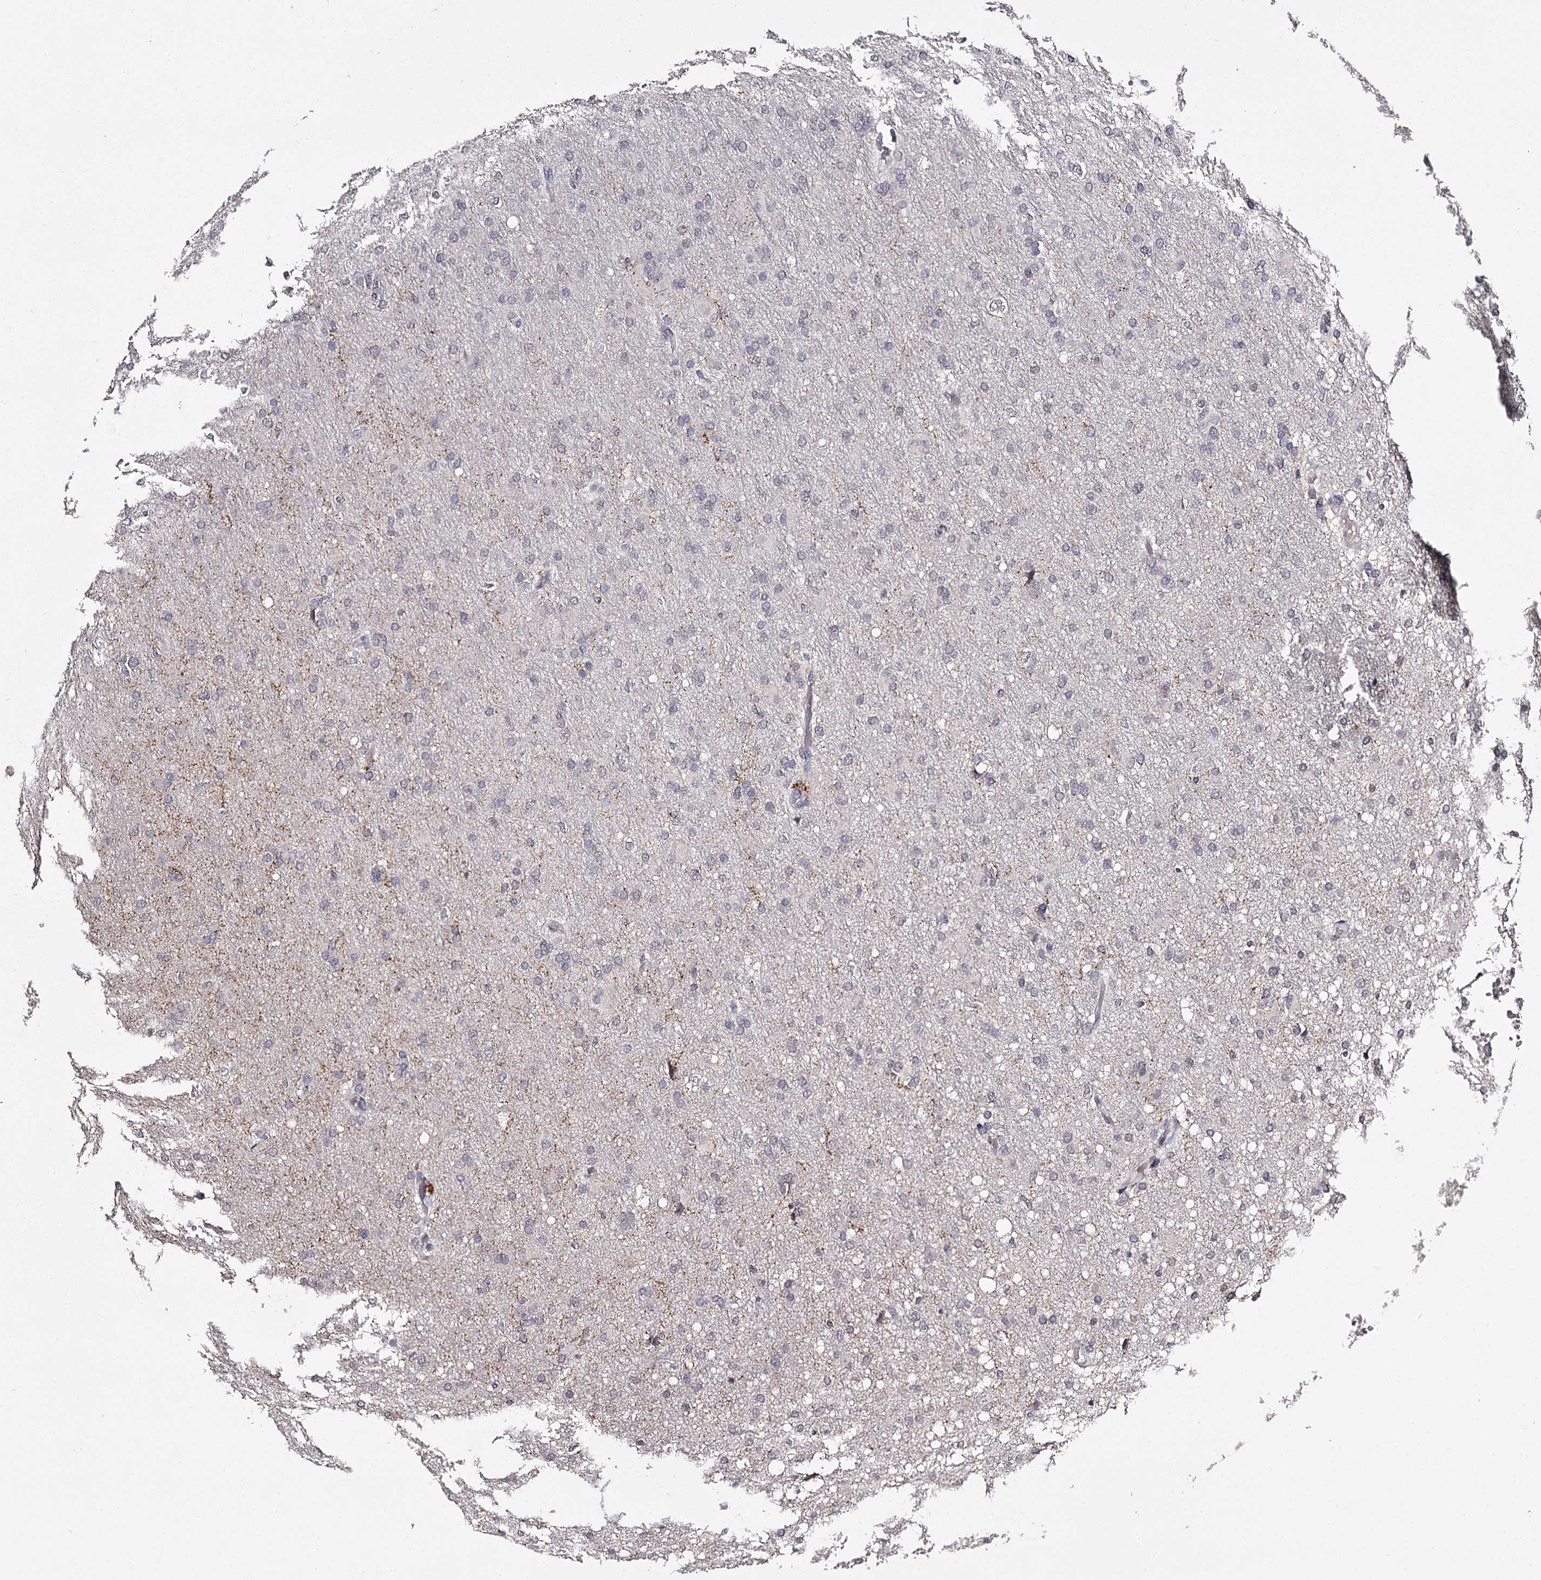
{"staining": {"intensity": "negative", "quantity": "none", "location": "none"}, "tissue": "glioma", "cell_type": "Tumor cells", "image_type": "cancer", "snomed": [{"axis": "morphology", "description": "Glioma, malignant, High grade"}, {"axis": "topography", "description": "Cerebral cortex"}], "caption": "High power microscopy histopathology image of an immunohistochemistry photomicrograph of glioma, revealing no significant expression in tumor cells. (Stains: DAB immunohistochemistry (IHC) with hematoxylin counter stain, Microscopy: brightfield microscopy at high magnification).", "gene": "SLC32A1", "patient": {"sex": "female", "age": 36}}